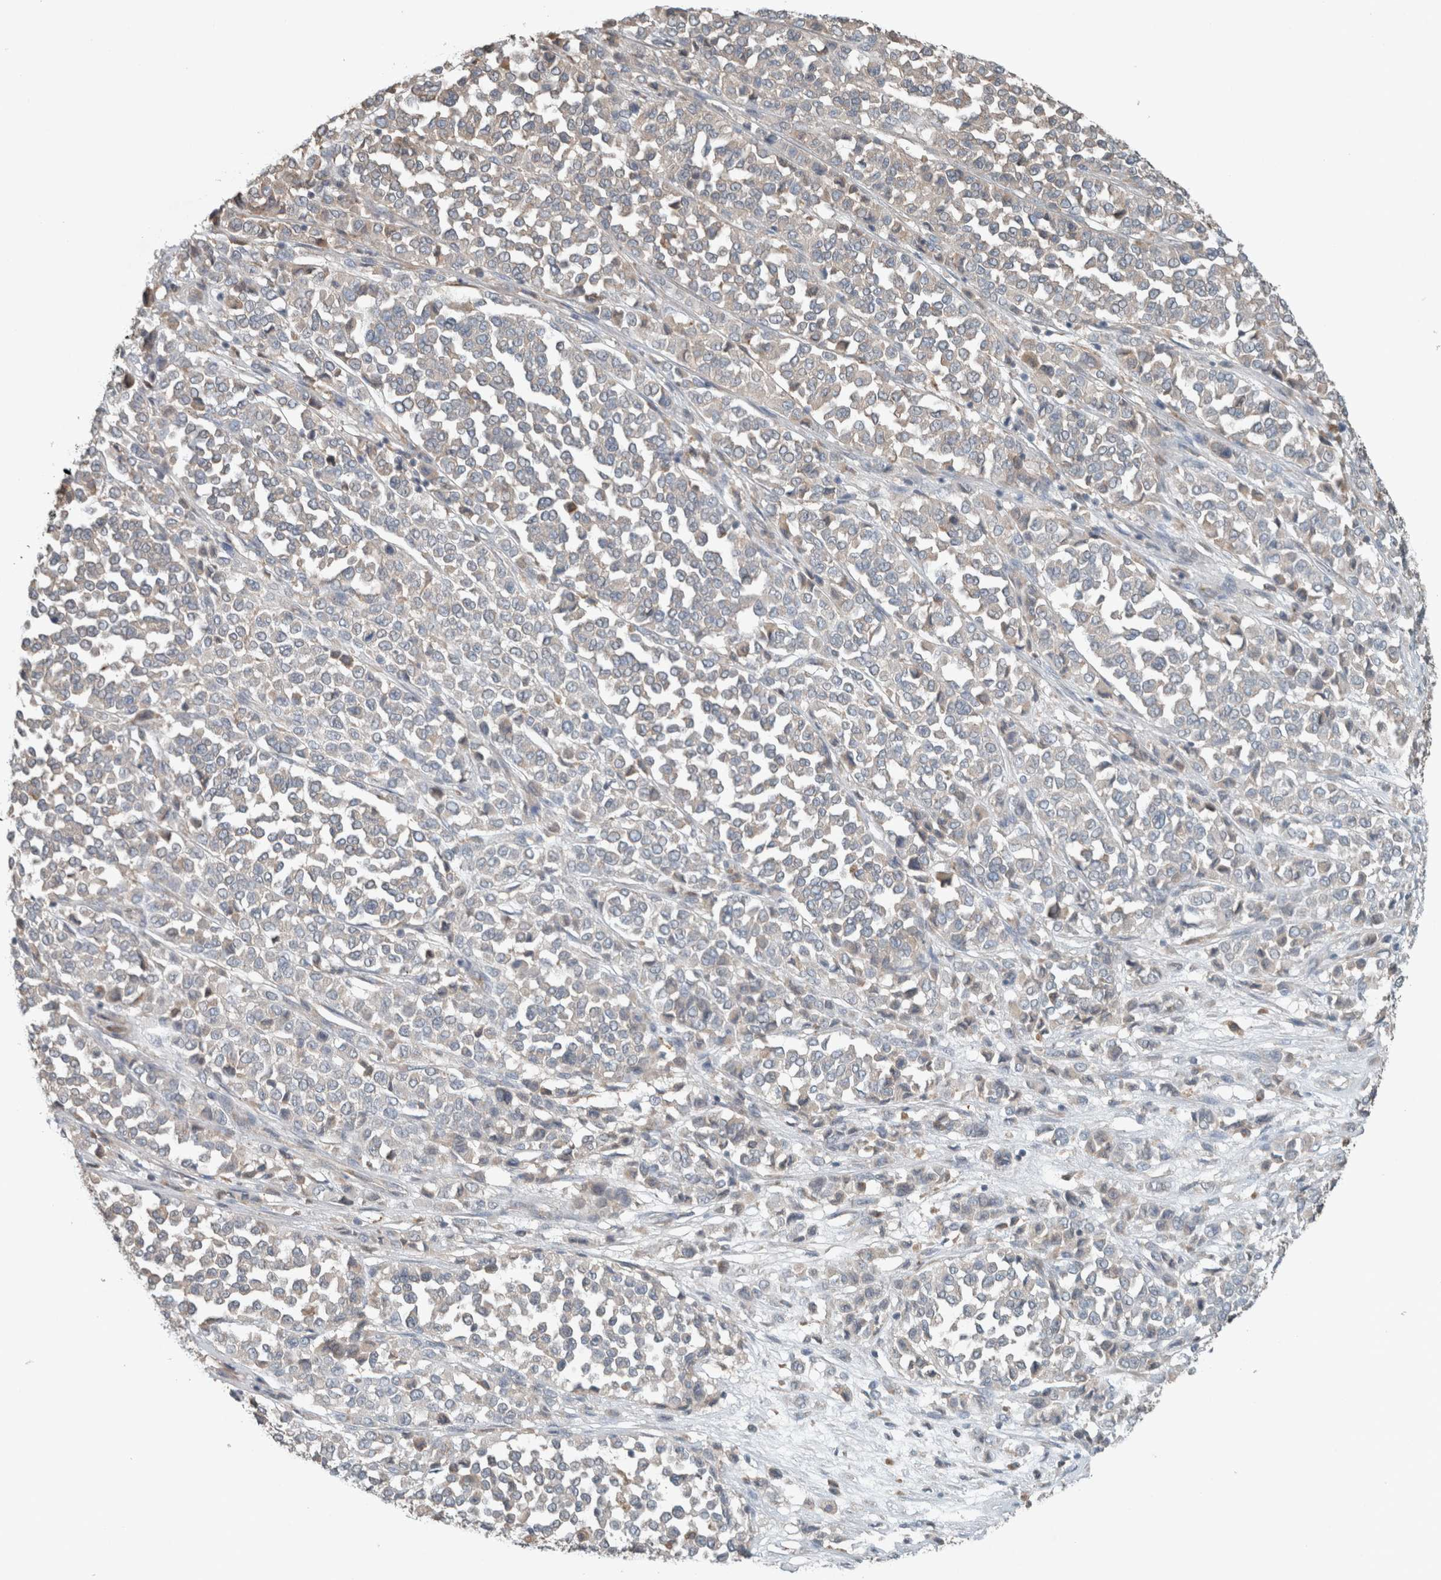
{"staining": {"intensity": "weak", "quantity": "<25%", "location": "cytoplasmic/membranous"}, "tissue": "melanoma", "cell_type": "Tumor cells", "image_type": "cancer", "snomed": [{"axis": "morphology", "description": "Malignant melanoma, Metastatic site"}, {"axis": "topography", "description": "Pancreas"}], "caption": "Immunohistochemistry photomicrograph of human melanoma stained for a protein (brown), which exhibits no positivity in tumor cells.", "gene": "JADE2", "patient": {"sex": "female", "age": 30}}